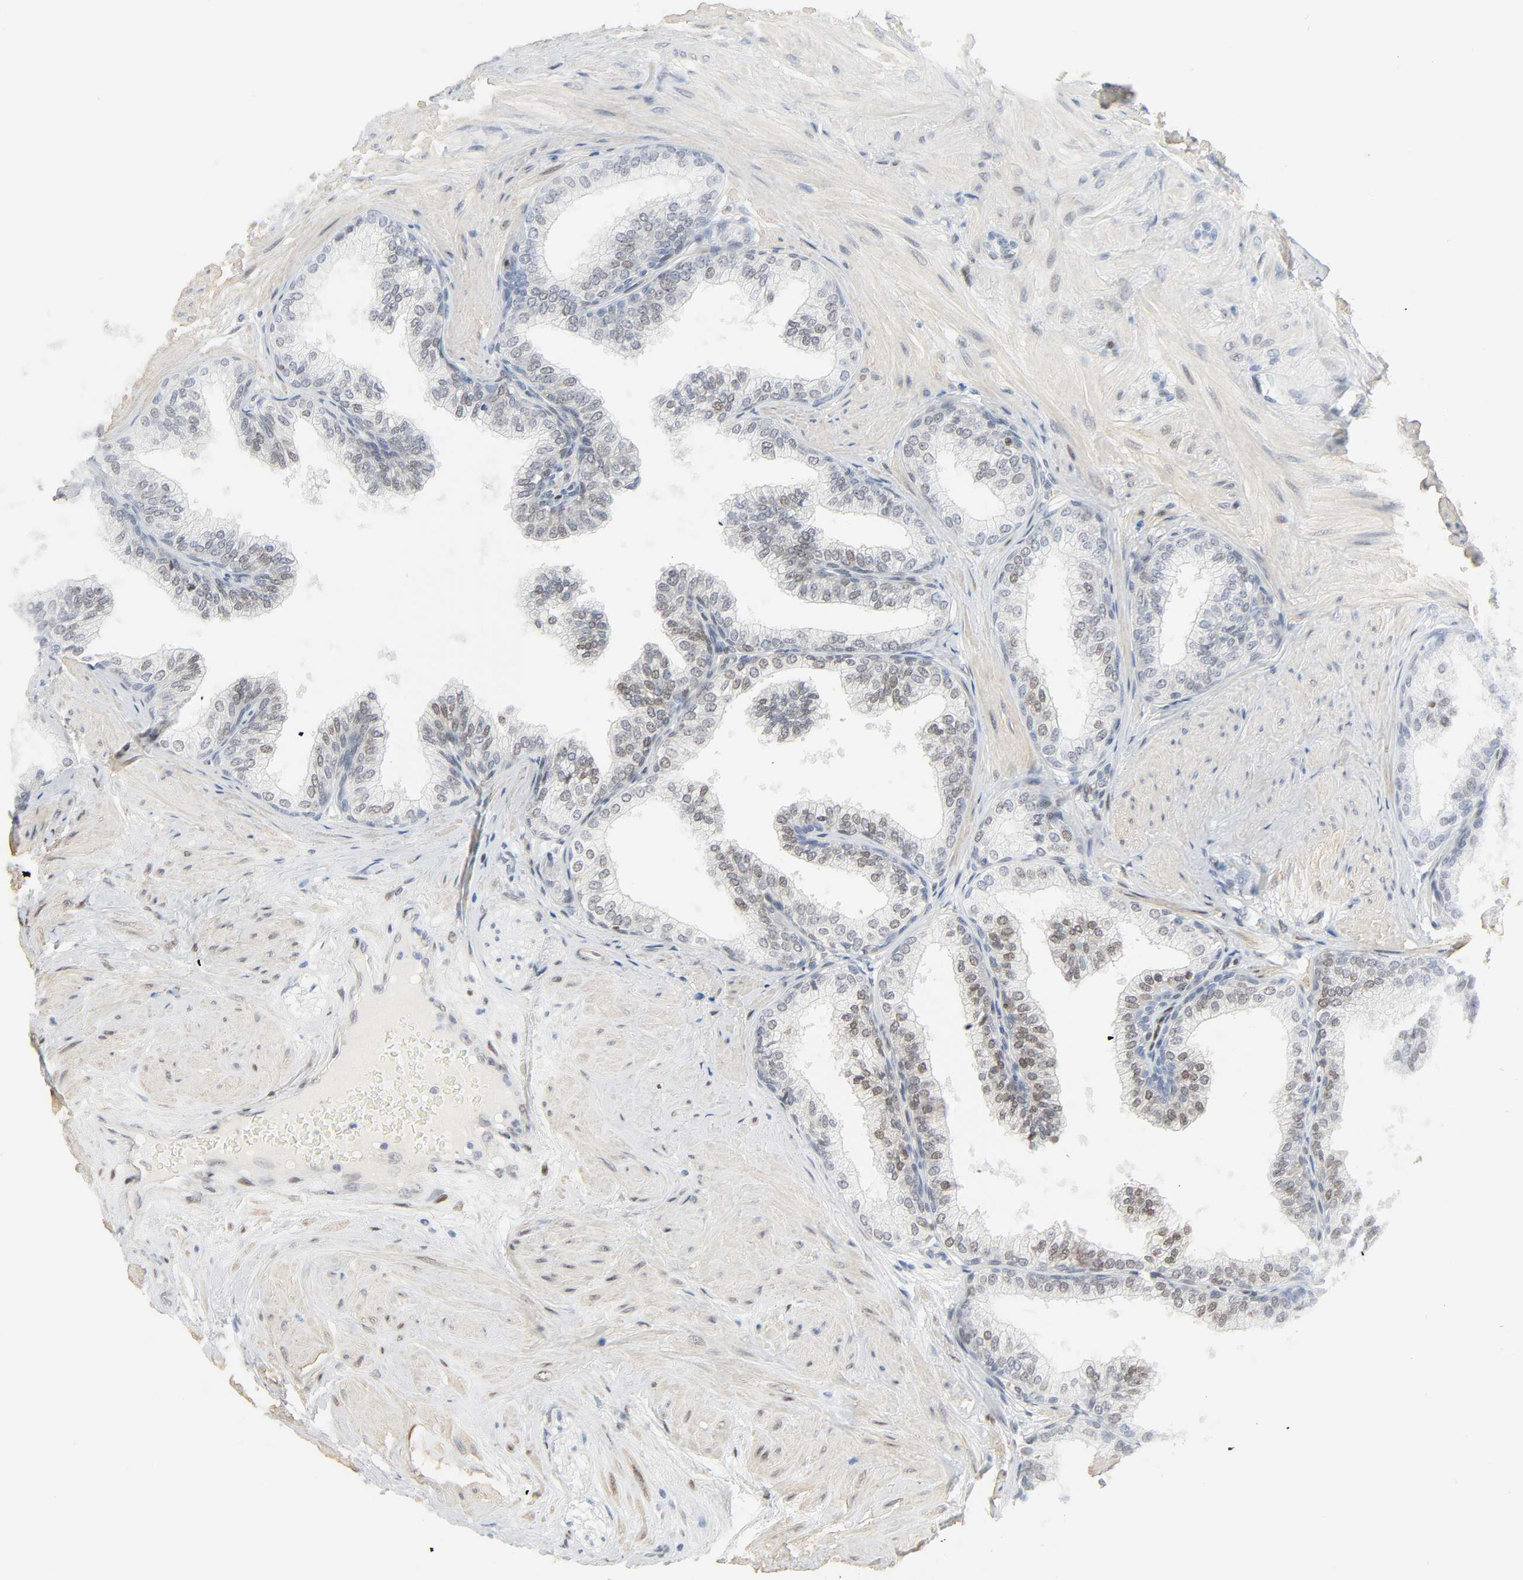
{"staining": {"intensity": "weak", "quantity": "<25%", "location": "nuclear"}, "tissue": "prostate", "cell_type": "Glandular cells", "image_type": "normal", "snomed": [{"axis": "morphology", "description": "Normal tissue, NOS"}, {"axis": "topography", "description": "Prostate"}], "caption": "The immunohistochemistry (IHC) image has no significant staining in glandular cells of prostate.", "gene": "ZBTB16", "patient": {"sex": "male", "age": 60}}